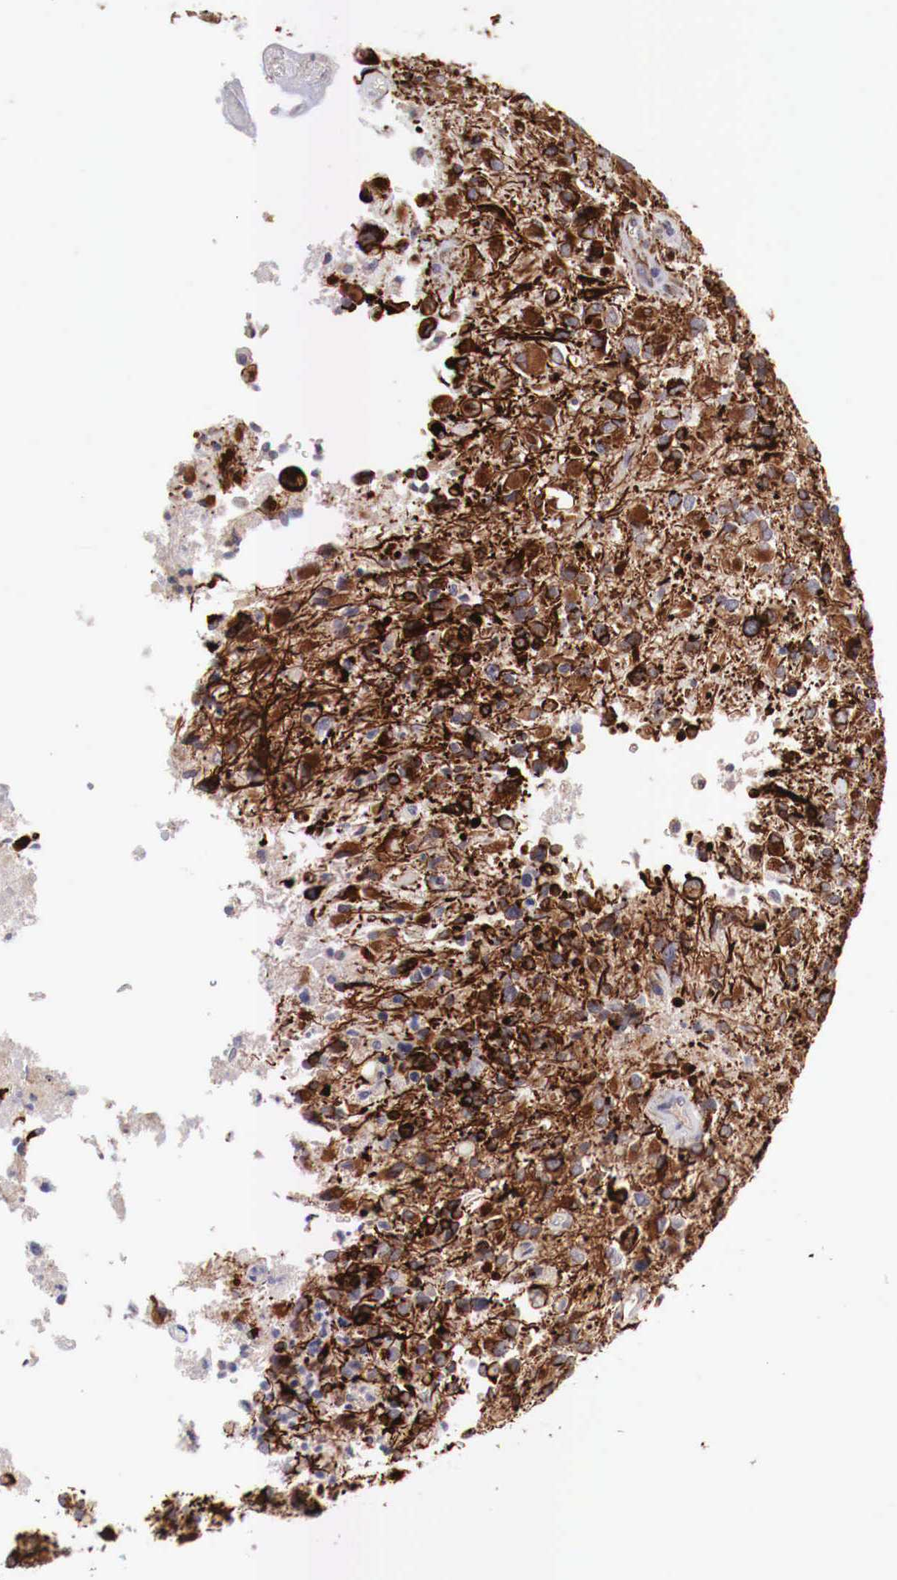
{"staining": {"intensity": "strong", "quantity": ">75%", "location": "cytoplasmic/membranous"}, "tissue": "glioma", "cell_type": "Tumor cells", "image_type": "cancer", "snomed": [{"axis": "morphology", "description": "Glioma, malignant, High grade"}, {"axis": "topography", "description": "Brain"}], "caption": "Tumor cells demonstrate high levels of strong cytoplasmic/membranous positivity in about >75% of cells in human glioma. (Brightfield microscopy of DAB IHC at high magnification).", "gene": "WT1", "patient": {"sex": "male", "age": 69}}